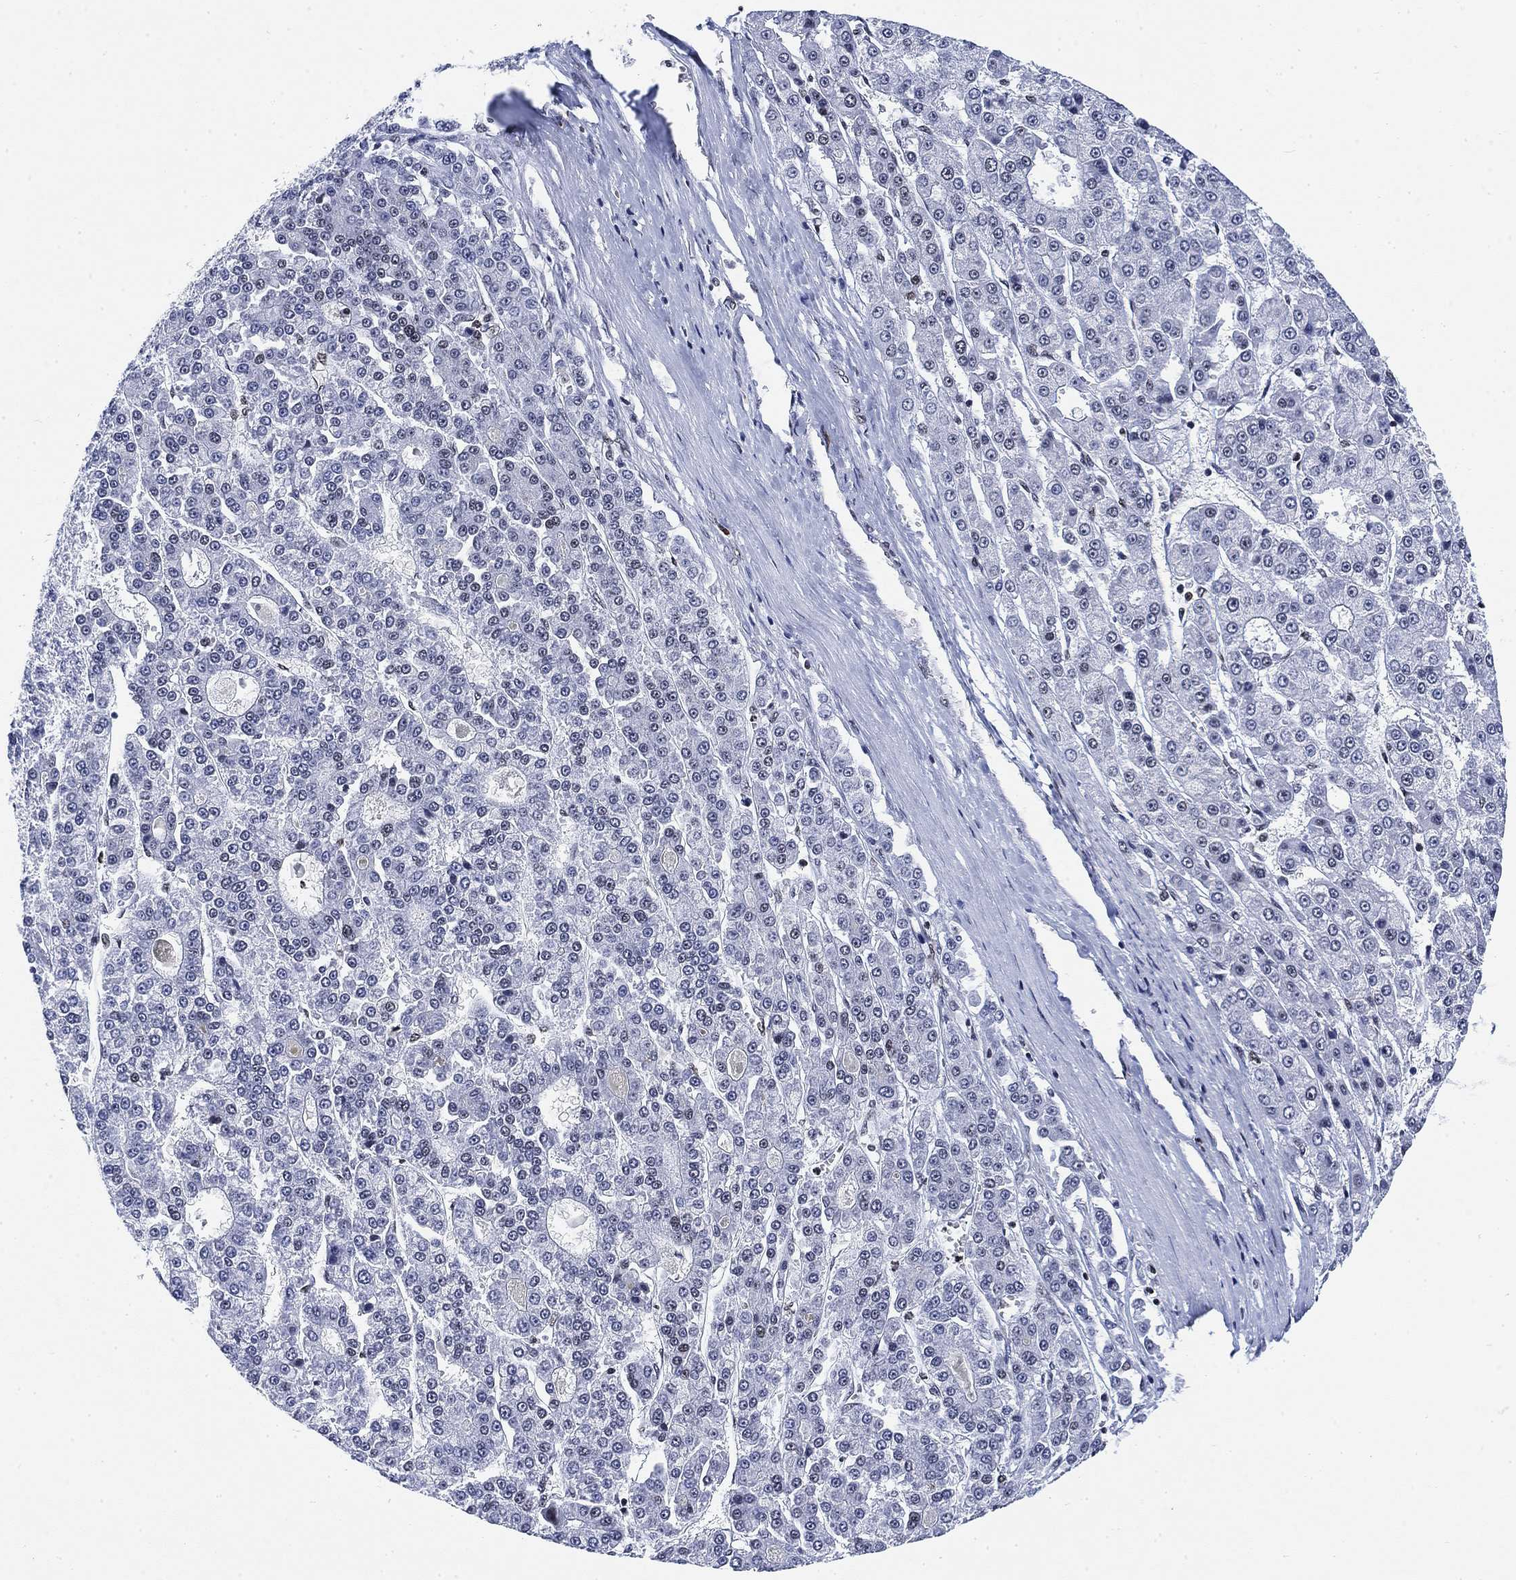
{"staining": {"intensity": "negative", "quantity": "none", "location": "none"}, "tissue": "liver cancer", "cell_type": "Tumor cells", "image_type": "cancer", "snomed": [{"axis": "morphology", "description": "Carcinoma, Hepatocellular, NOS"}, {"axis": "topography", "description": "Liver"}], "caption": "Liver hepatocellular carcinoma was stained to show a protein in brown. There is no significant positivity in tumor cells.", "gene": "H1-10", "patient": {"sex": "male", "age": 70}}